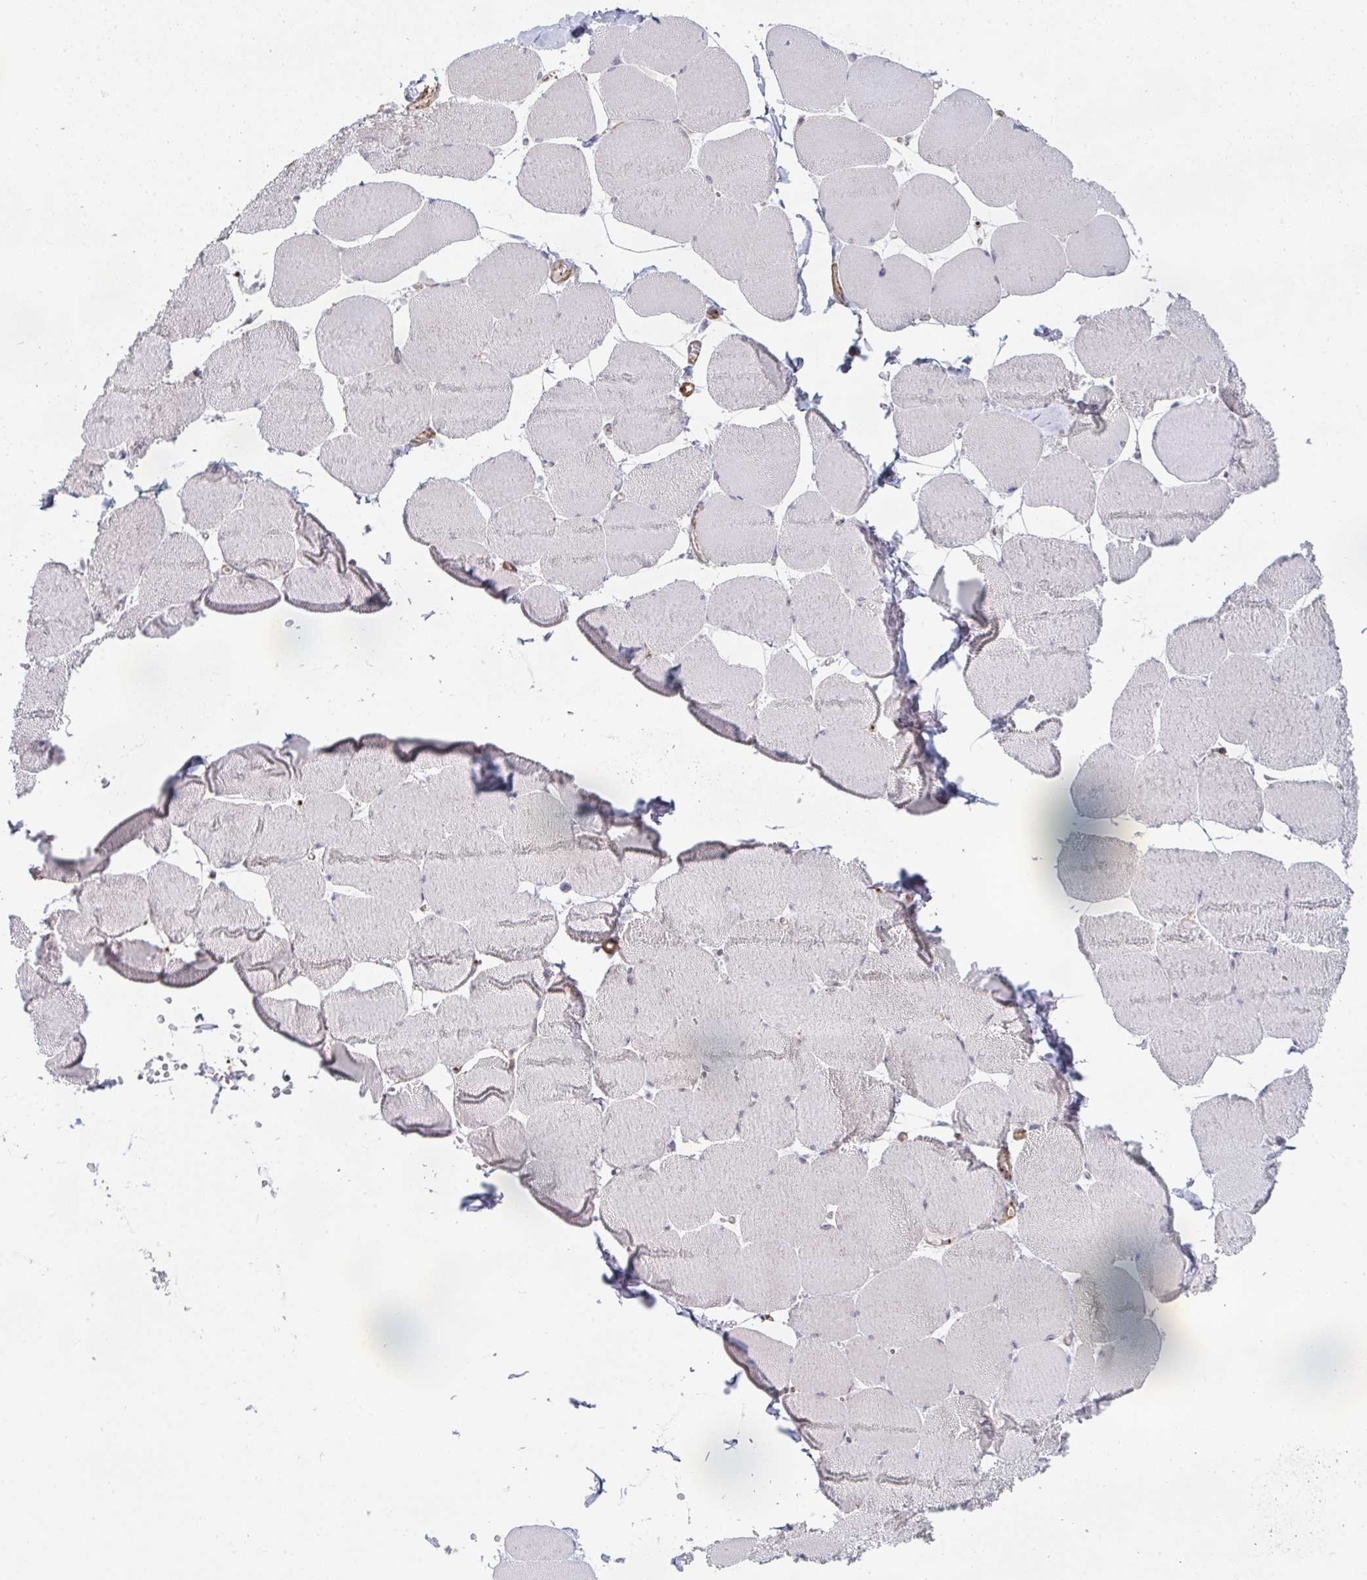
{"staining": {"intensity": "negative", "quantity": "none", "location": "none"}, "tissue": "skeletal muscle", "cell_type": "Myocytes", "image_type": "normal", "snomed": [{"axis": "morphology", "description": "Normal tissue, NOS"}, {"axis": "topography", "description": "Skeletal muscle"}], "caption": "Skeletal muscle was stained to show a protein in brown. There is no significant staining in myocytes.", "gene": "NEURL4", "patient": {"sex": "female", "age": 75}}